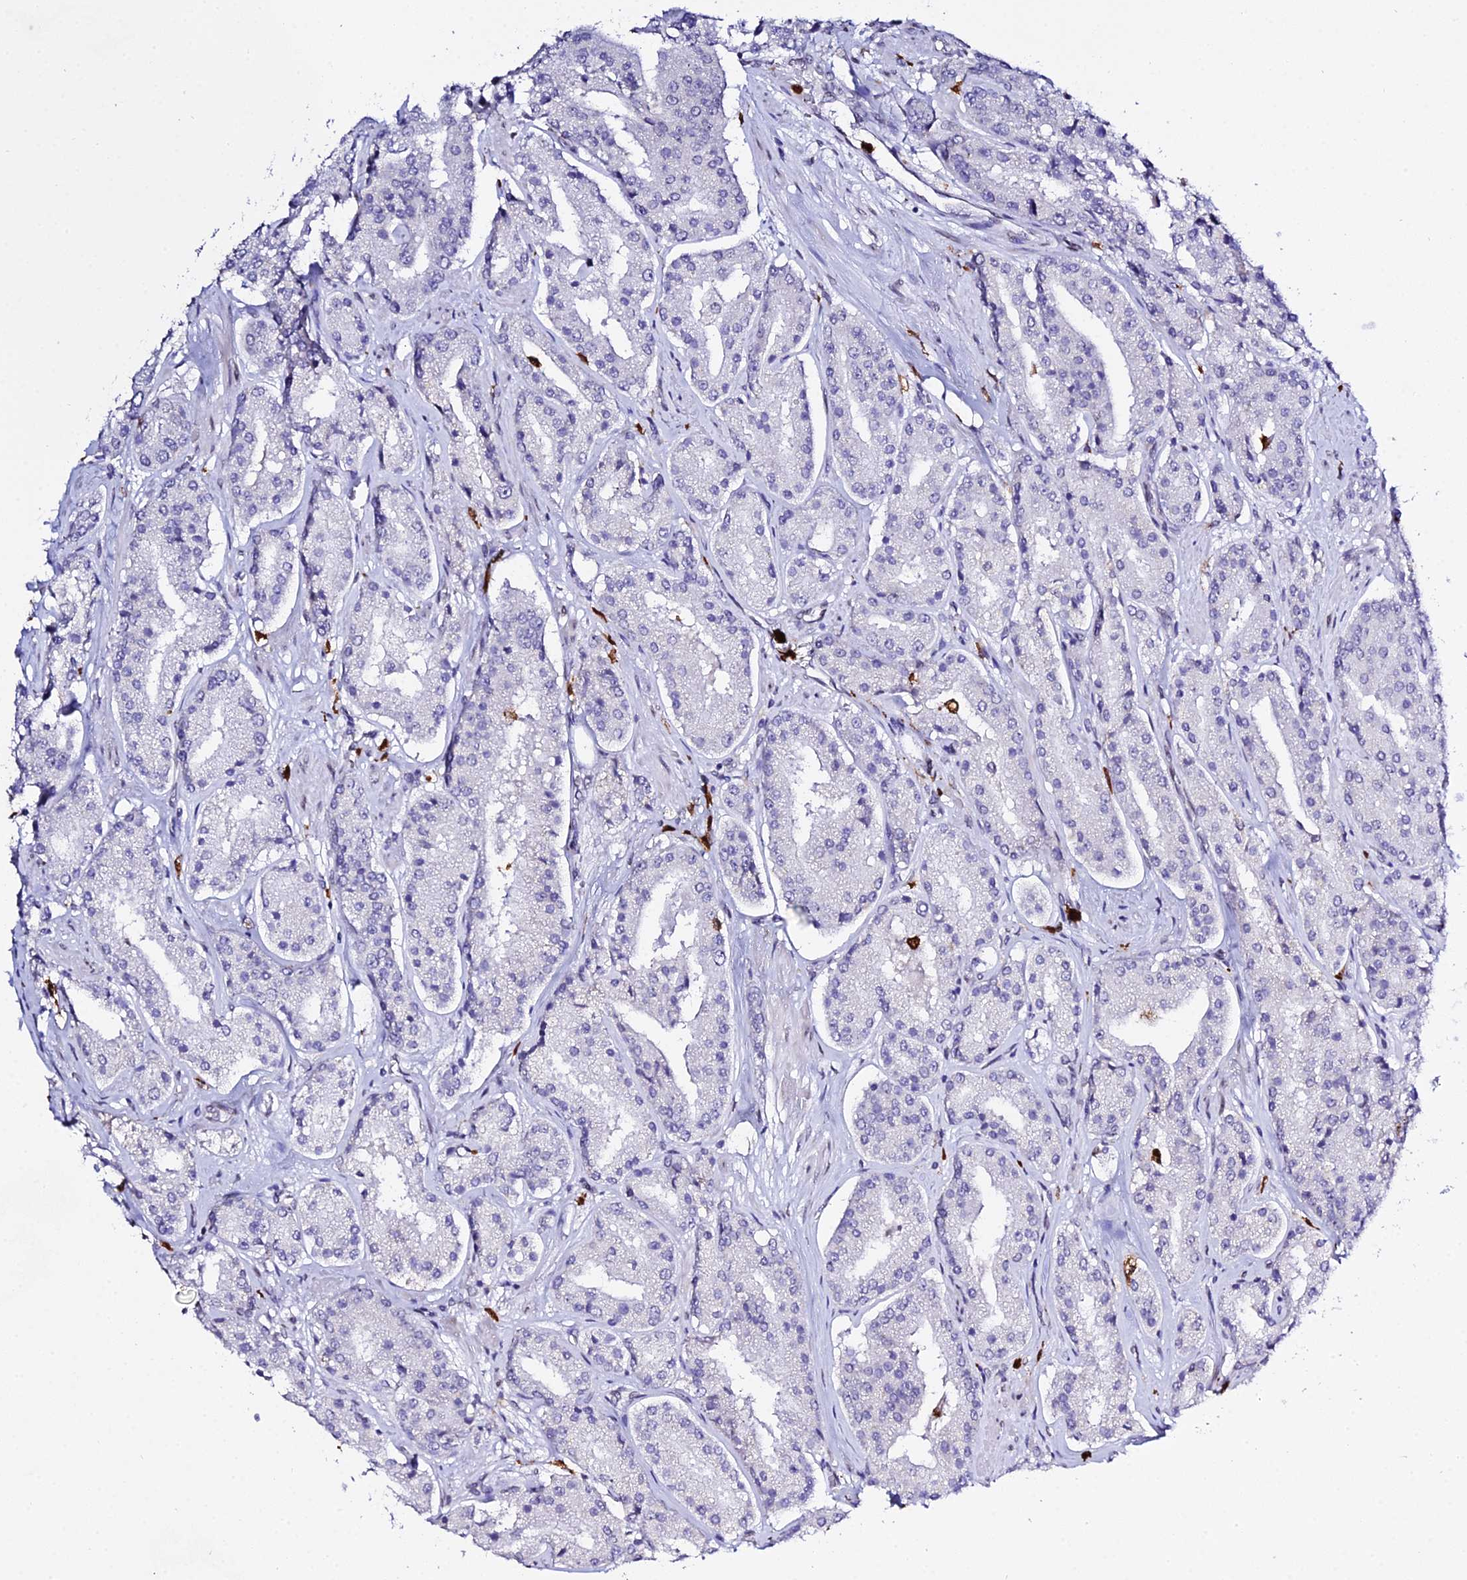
{"staining": {"intensity": "negative", "quantity": "none", "location": "none"}, "tissue": "prostate cancer", "cell_type": "Tumor cells", "image_type": "cancer", "snomed": [{"axis": "morphology", "description": "Adenocarcinoma, High grade"}, {"axis": "topography", "description": "Prostate"}], "caption": "High magnification brightfield microscopy of adenocarcinoma (high-grade) (prostate) stained with DAB (brown) and counterstained with hematoxylin (blue): tumor cells show no significant positivity.", "gene": "MCM10", "patient": {"sex": "male", "age": 63}}